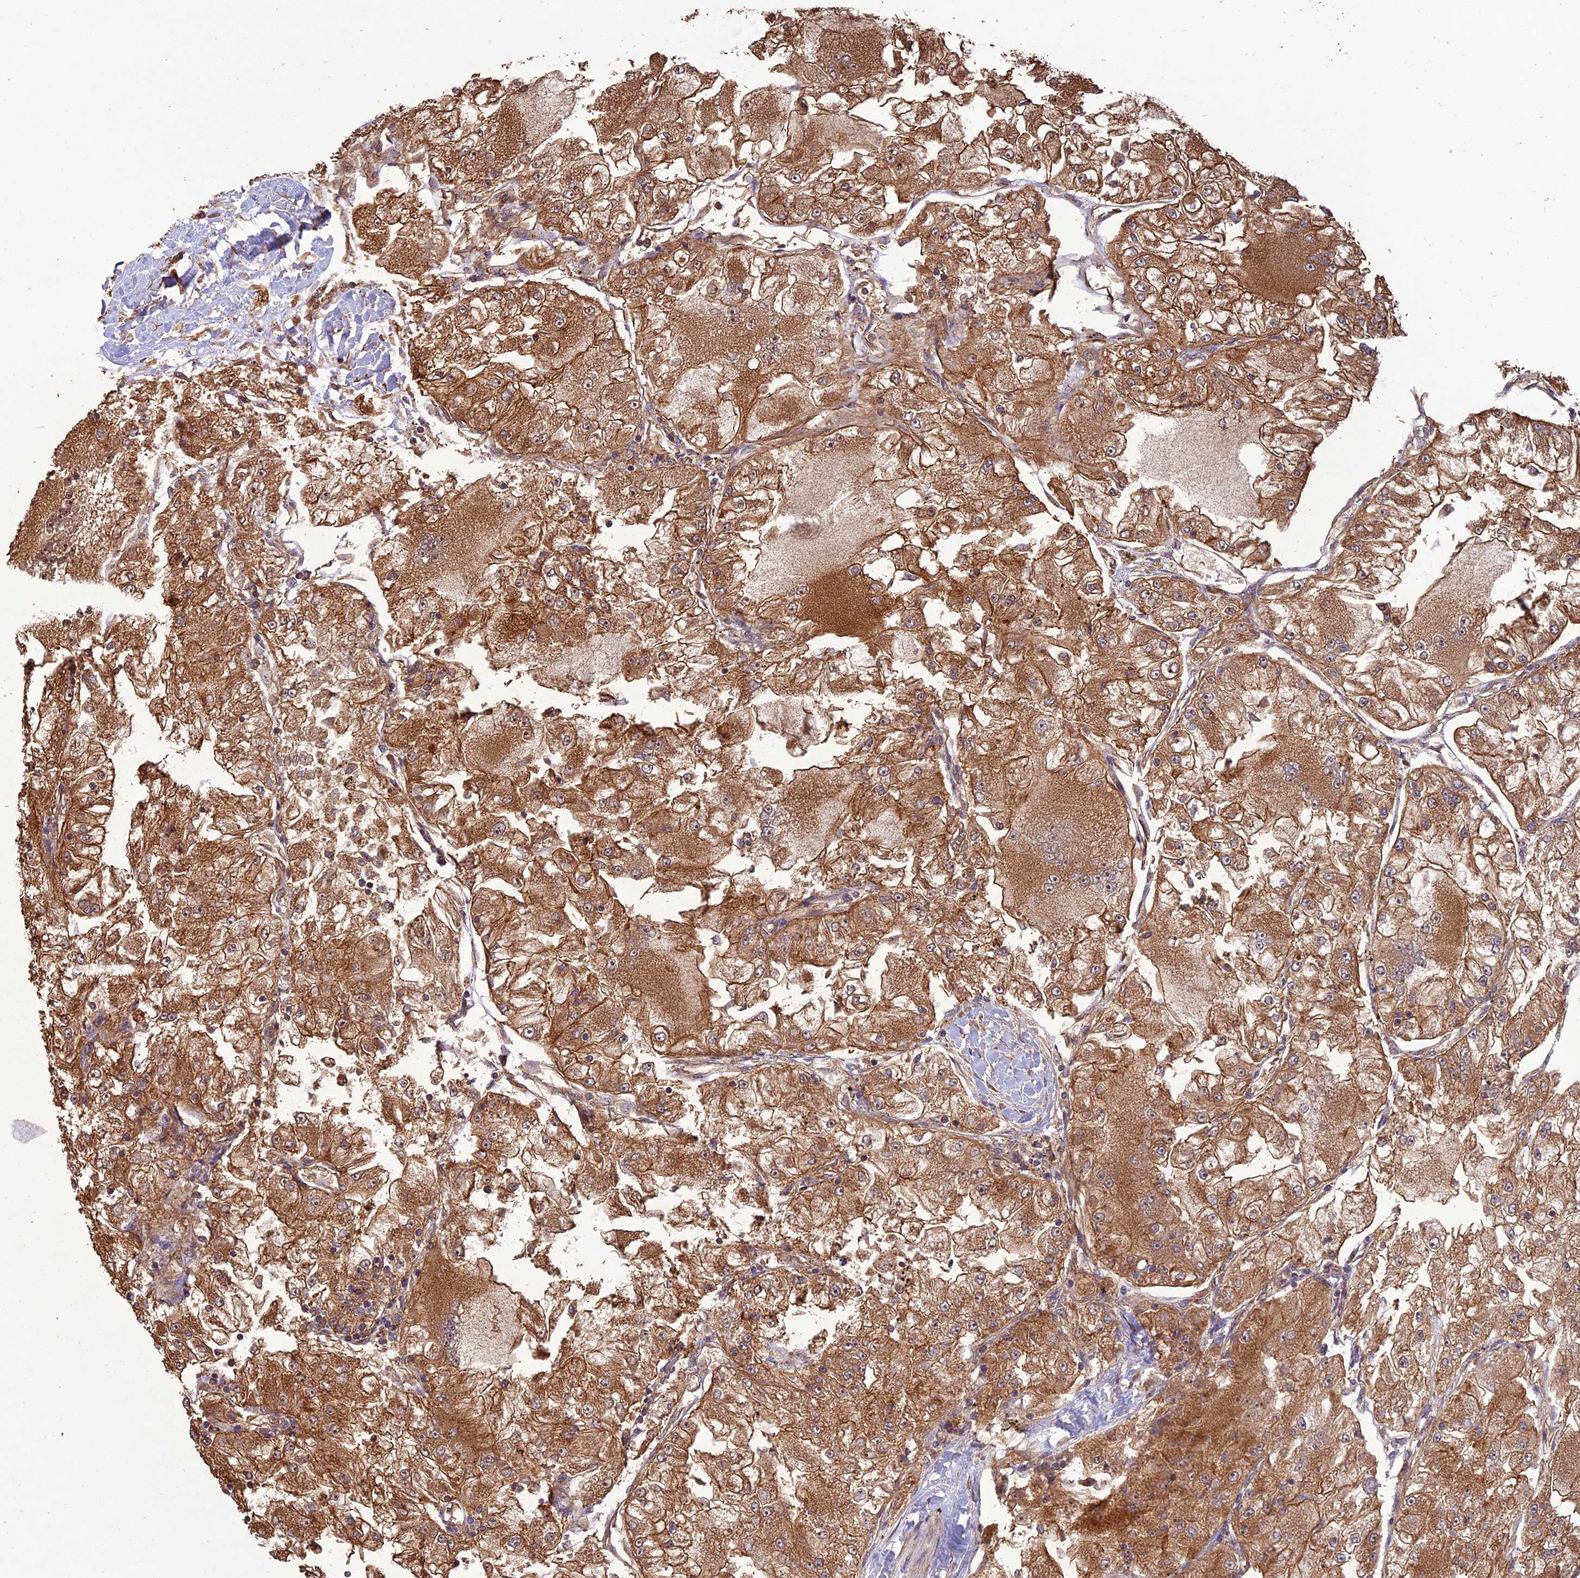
{"staining": {"intensity": "moderate", "quantity": ">75%", "location": "cytoplasmic/membranous"}, "tissue": "renal cancer", "cell_type": "Tumor cells", "image_type": "cancer", "snomed": [{"axis": "morphology", "description": "Adenocarcinoma, NOS"}, {"axis": "topography", "description": "Kidney"}], "caption": "The micrograph shows immunohistochemical staining of adenocarcinoma (renal). There is moderate cytoplasmic/membranous positivity is identified in about >75% of tumor cells. (Stains: DAB in brown, nuclei in blue, Microscopy: brightfield microscopy at high magnification).", "gene": "CHMP2A", "patient": {"sex": "female", "age": 72}}